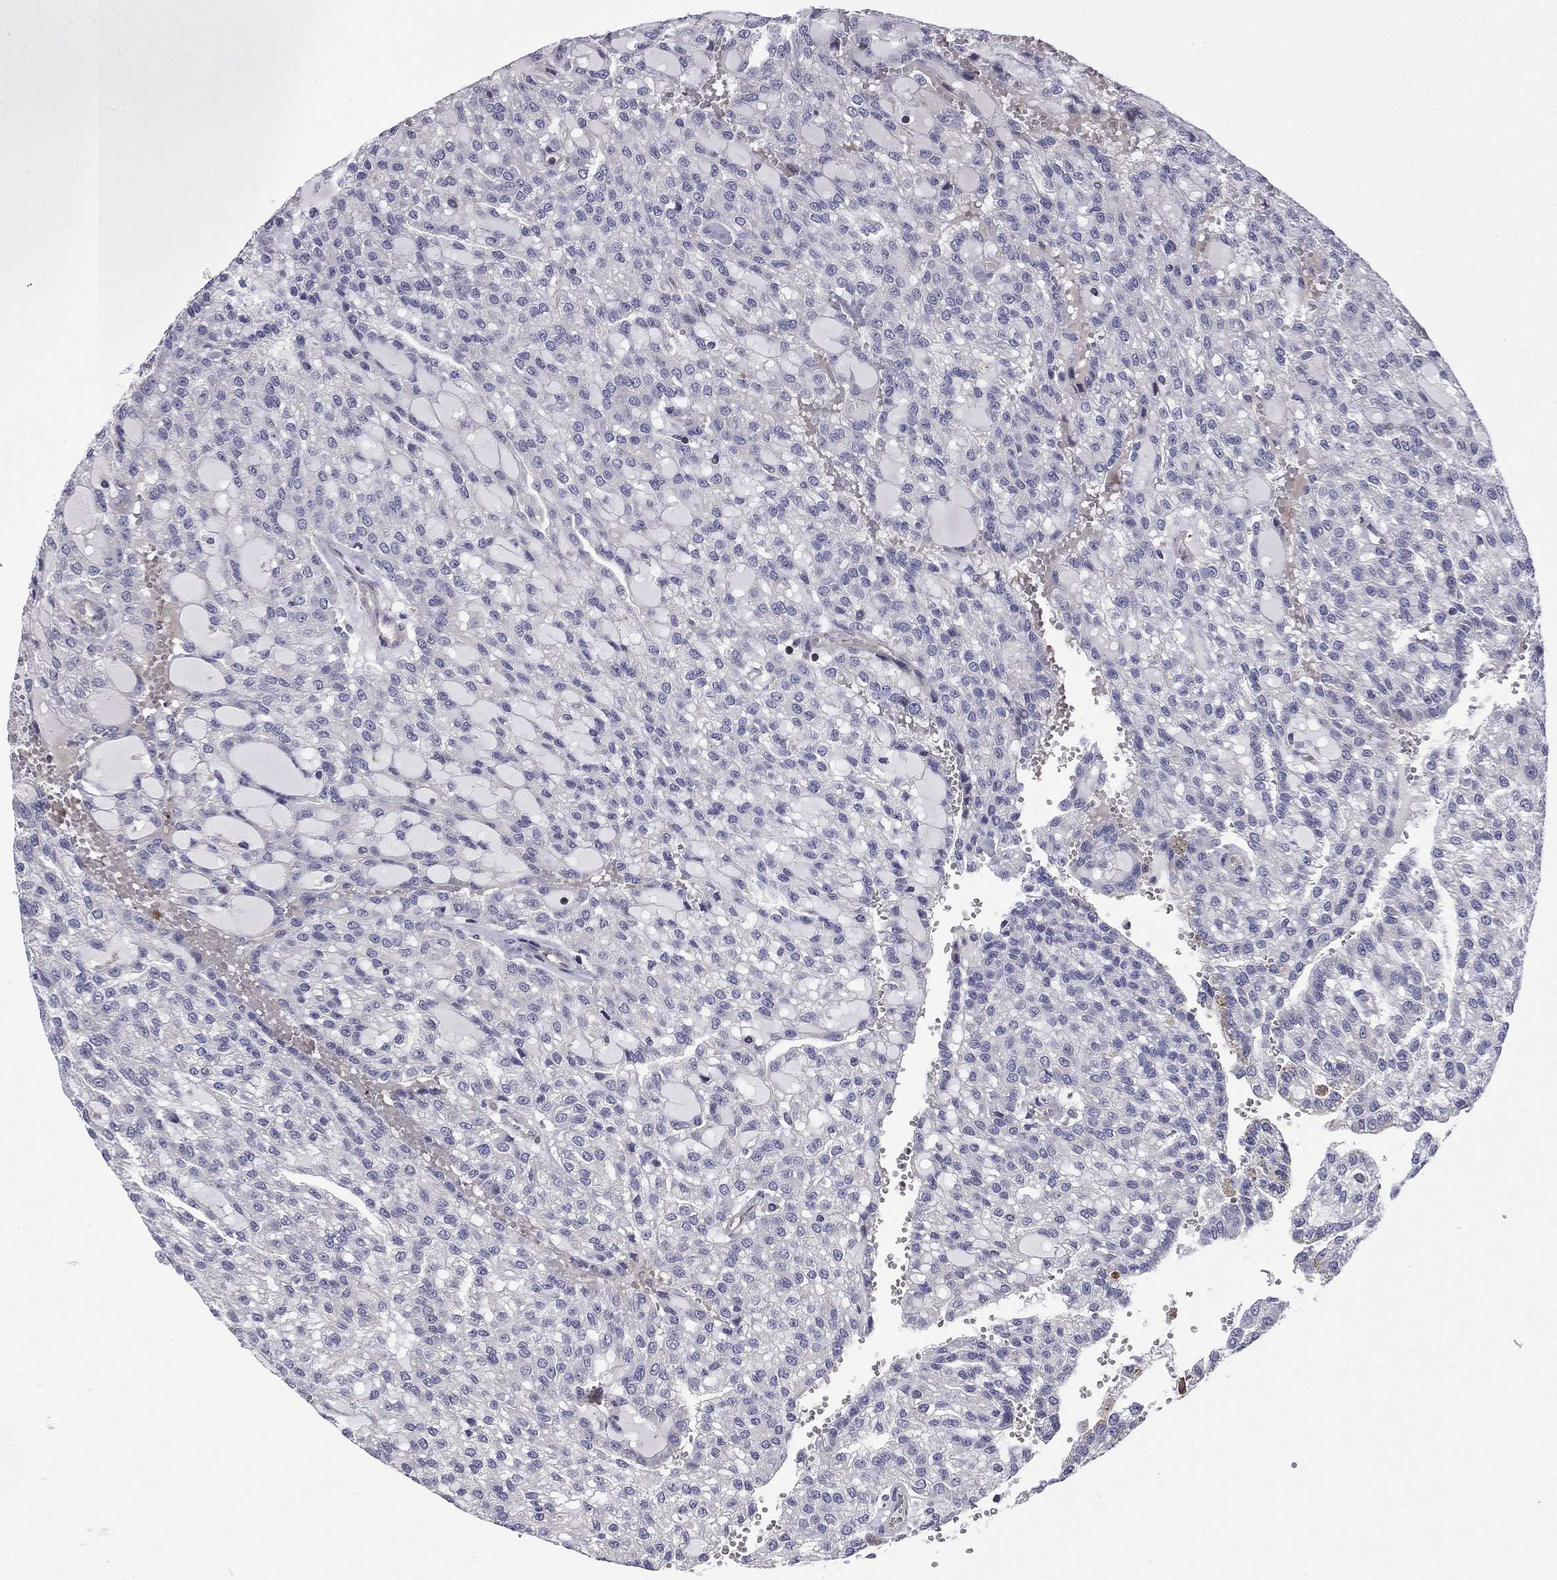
{"staining": {"intensity": "negative", "quantity": "none", "location": "none"}, "tissue": "renal cancer", "cell_type": "Tumor cells", "image_type": "cancer", "snomed": [{"axis": "morphology", "description": "Adenocarcinoma, NOS"}, {"axis": "topography", "description": "Kidney"}], "caption": "DAB (3,3'-diaminobenzidine) immunohistochemical staining of human renal cancer (adenocarcinoma) exhibits no significant positivity in tumor cells.", "gene": "ARHGAP45", "patient": {"sex": "male", "age": 63}}